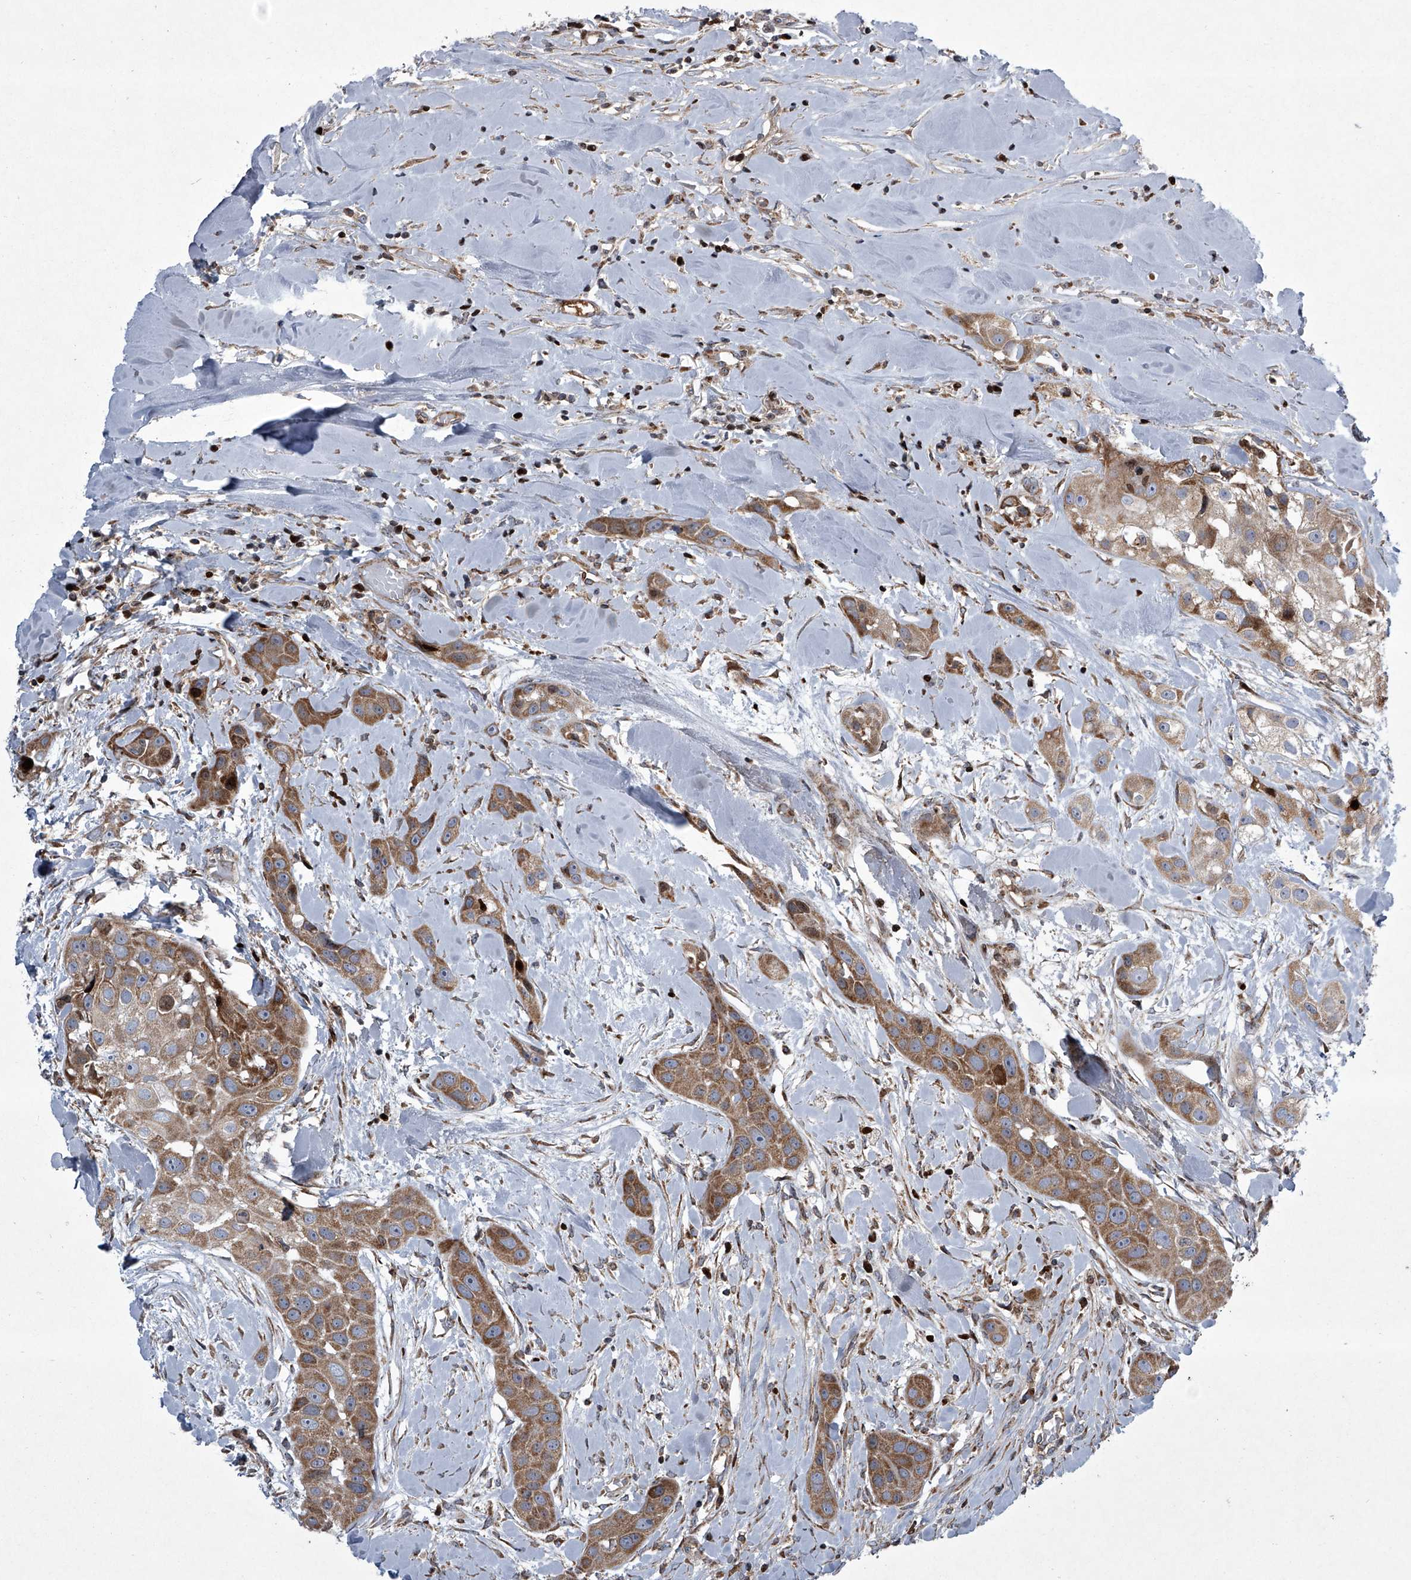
{"staining": {"intensity": "moderate", "quantity": ">75%", "location": "cytoplasmic/membranous"}, "tissue": "head and neck cancer", "cell_type": "Tumor cells", "image_type": "cancer", "snomed": [{"axis": "morphology", "description": "Normal tissue, NOS"}, {"axis": "morphology", "description": "Squamous cell carcinoma, NOS"}, {"axis": "topography", "description": "Skeletal muscle"}, {"axis": "topography", "description": "Head-Neck"}], "caption": "An immunohistochemistry image of tumor tissue is shown. Protein staining in brown labels moderate cytoplasmic/membranous positivity in squamous cell carcinoma (head and neck) within tumor cells.", "gene": "STRADA", "patient": {"sex": "male", "age": 51}}